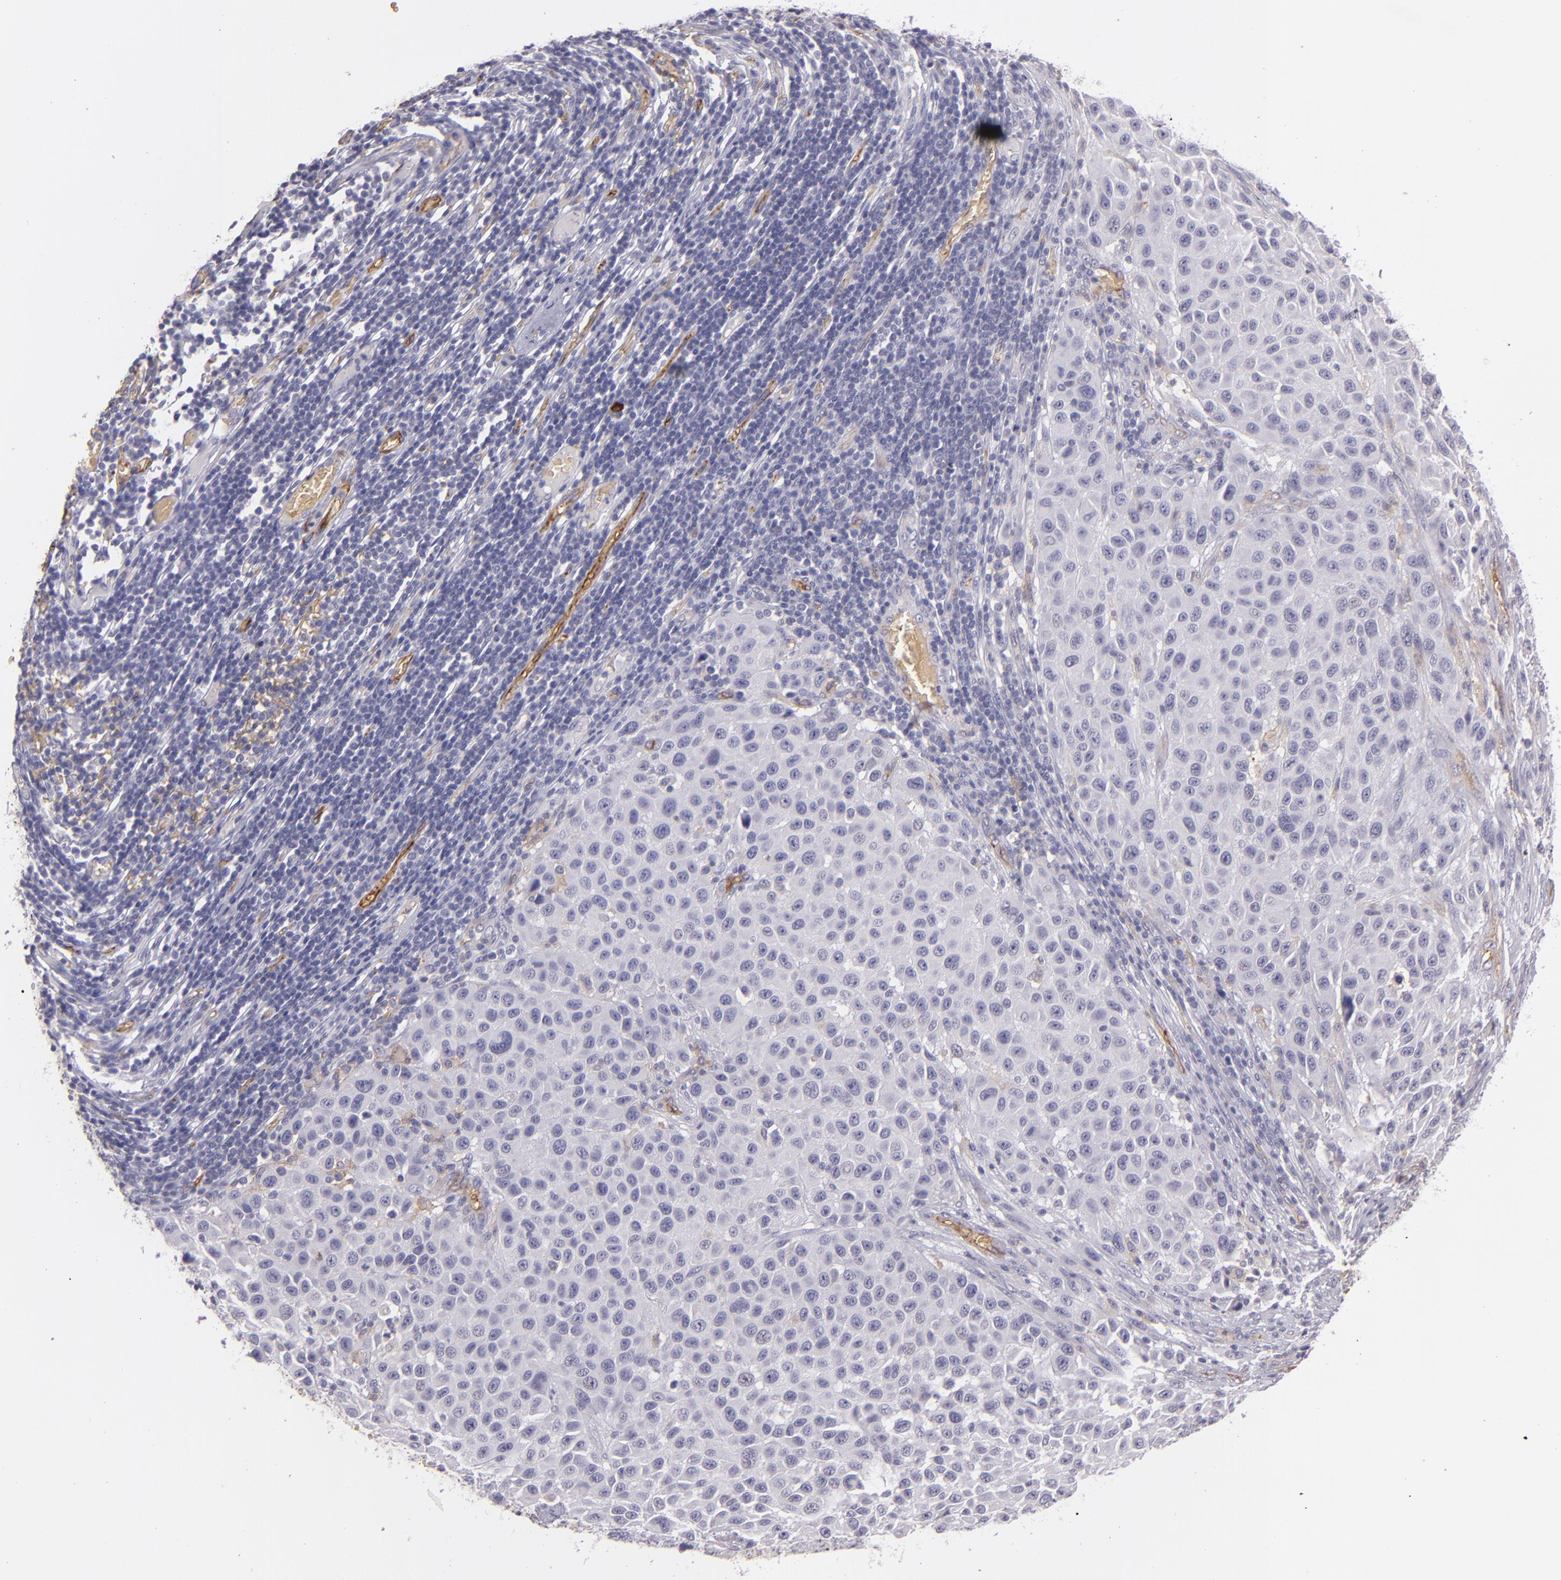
{"staining": {"intensity": "negative", "quantity": "none", "location": "none"}, "tissue": "melanoma", "cell_type": "Tumor cells", "image_type": "cancer", "snomed": [{"axis": "morphology", "description": "Malignant melanoma, Metastatic site"}, {"axis": "topography", "description": "Lymph node"}], "caption": "Immunohistochemistry micrograph of neoplastic tissue: malignant melanoma (metastatic site) stained with DAB shows no significant protein expression in tumor cells.", "gene": "ACE", "patient": {"sex": "male", "age": 61}}